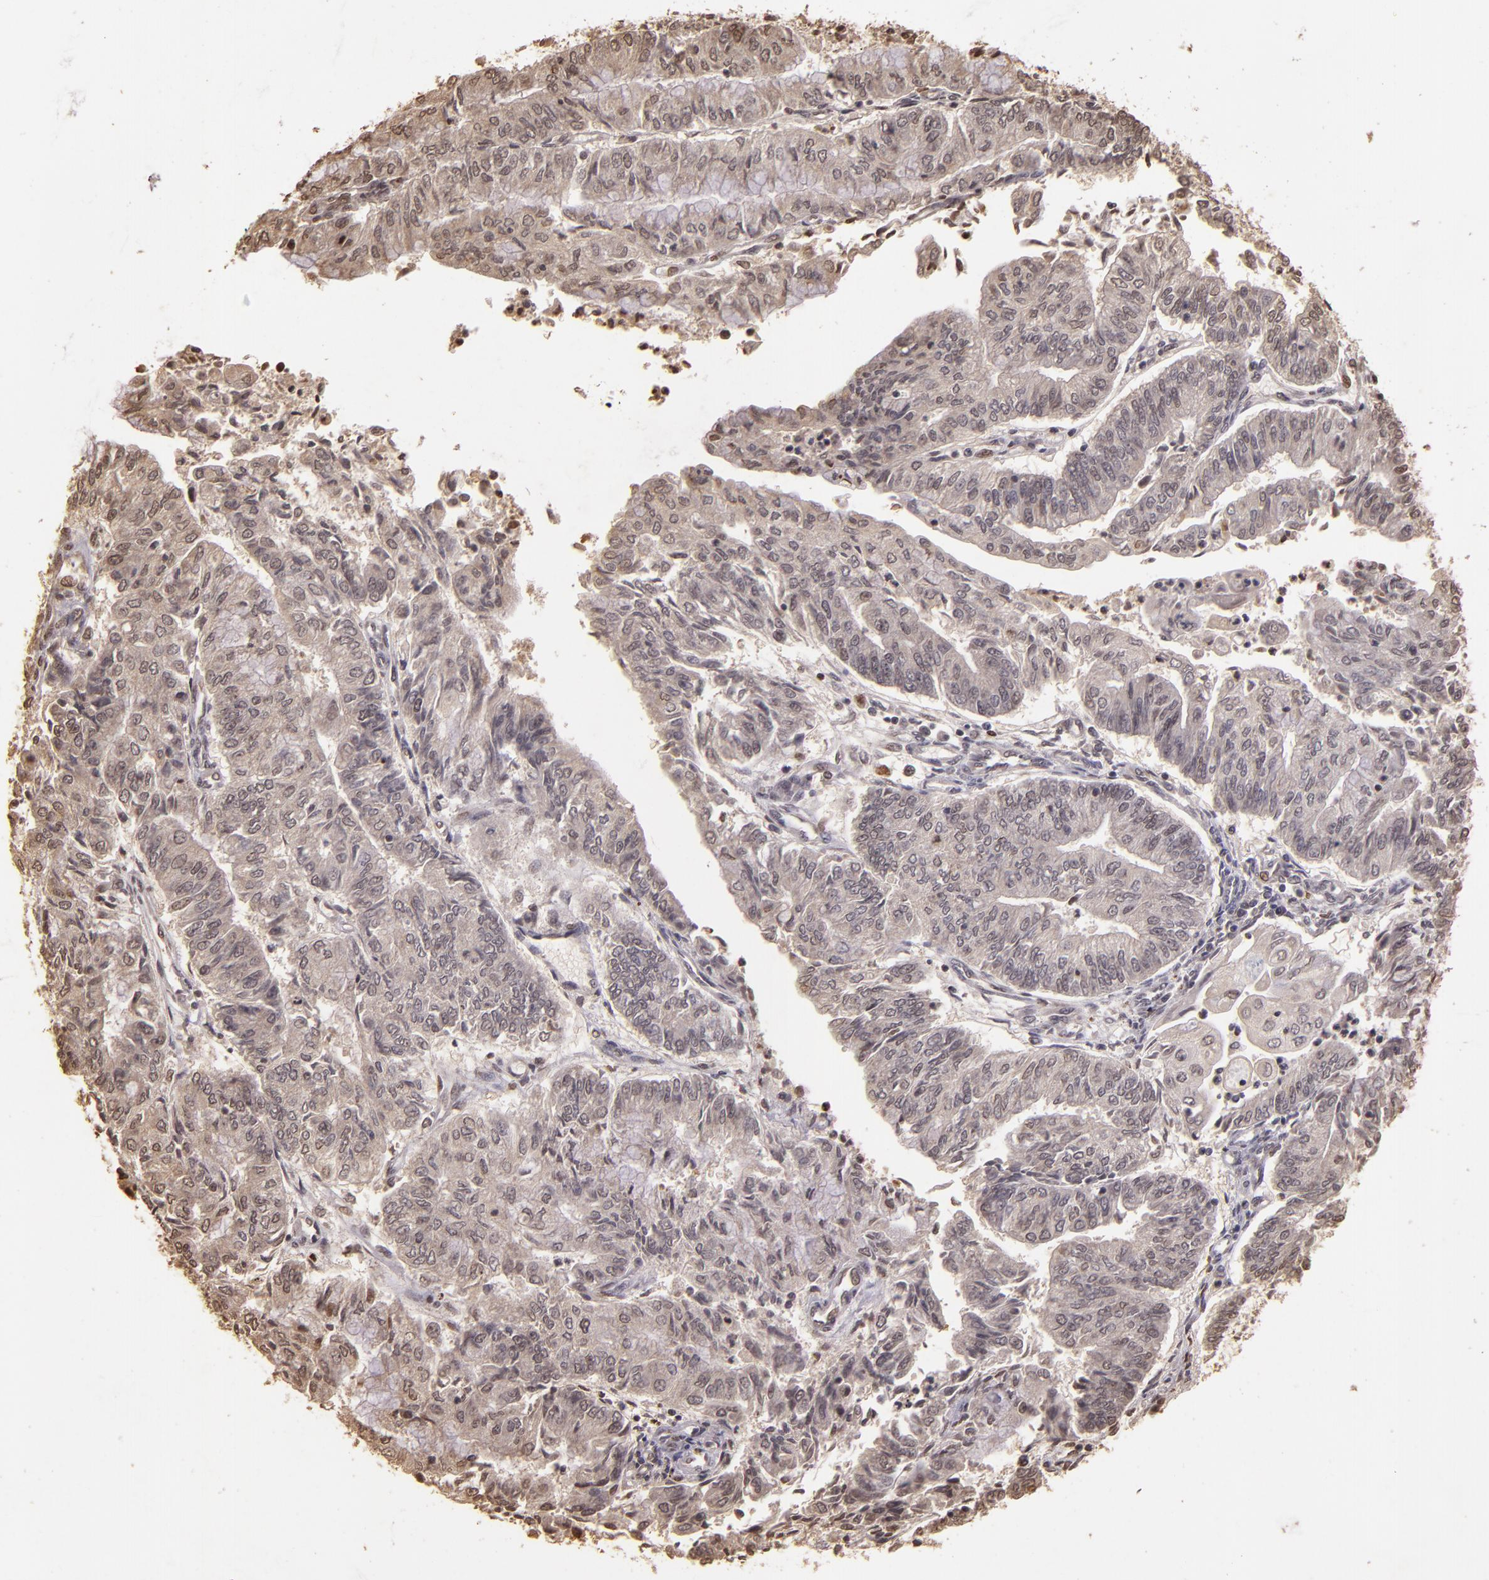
{"staining": {"intensity": "weak", "quantity": ">75%", "location": "cytoplasmic/membranous,nuclear"}, "tissue": "endometrial cancer", "cell_type": "Tumor cells", "image_type": "cancer", "snomed": [{"axis": "morphology", "description": "Adenocarcinoma, NOS"}, {"axis": "topography", "description": "Endometrium"}], "caption": "Endometrial adenocarcinoma stained for a protein (brown) shows weak cytoplasmic/membranous and nuclear positive positivity in about >75% of tumor cells.", "gene": "CUL1", "patient": {"sex": "female", "age": 59}}